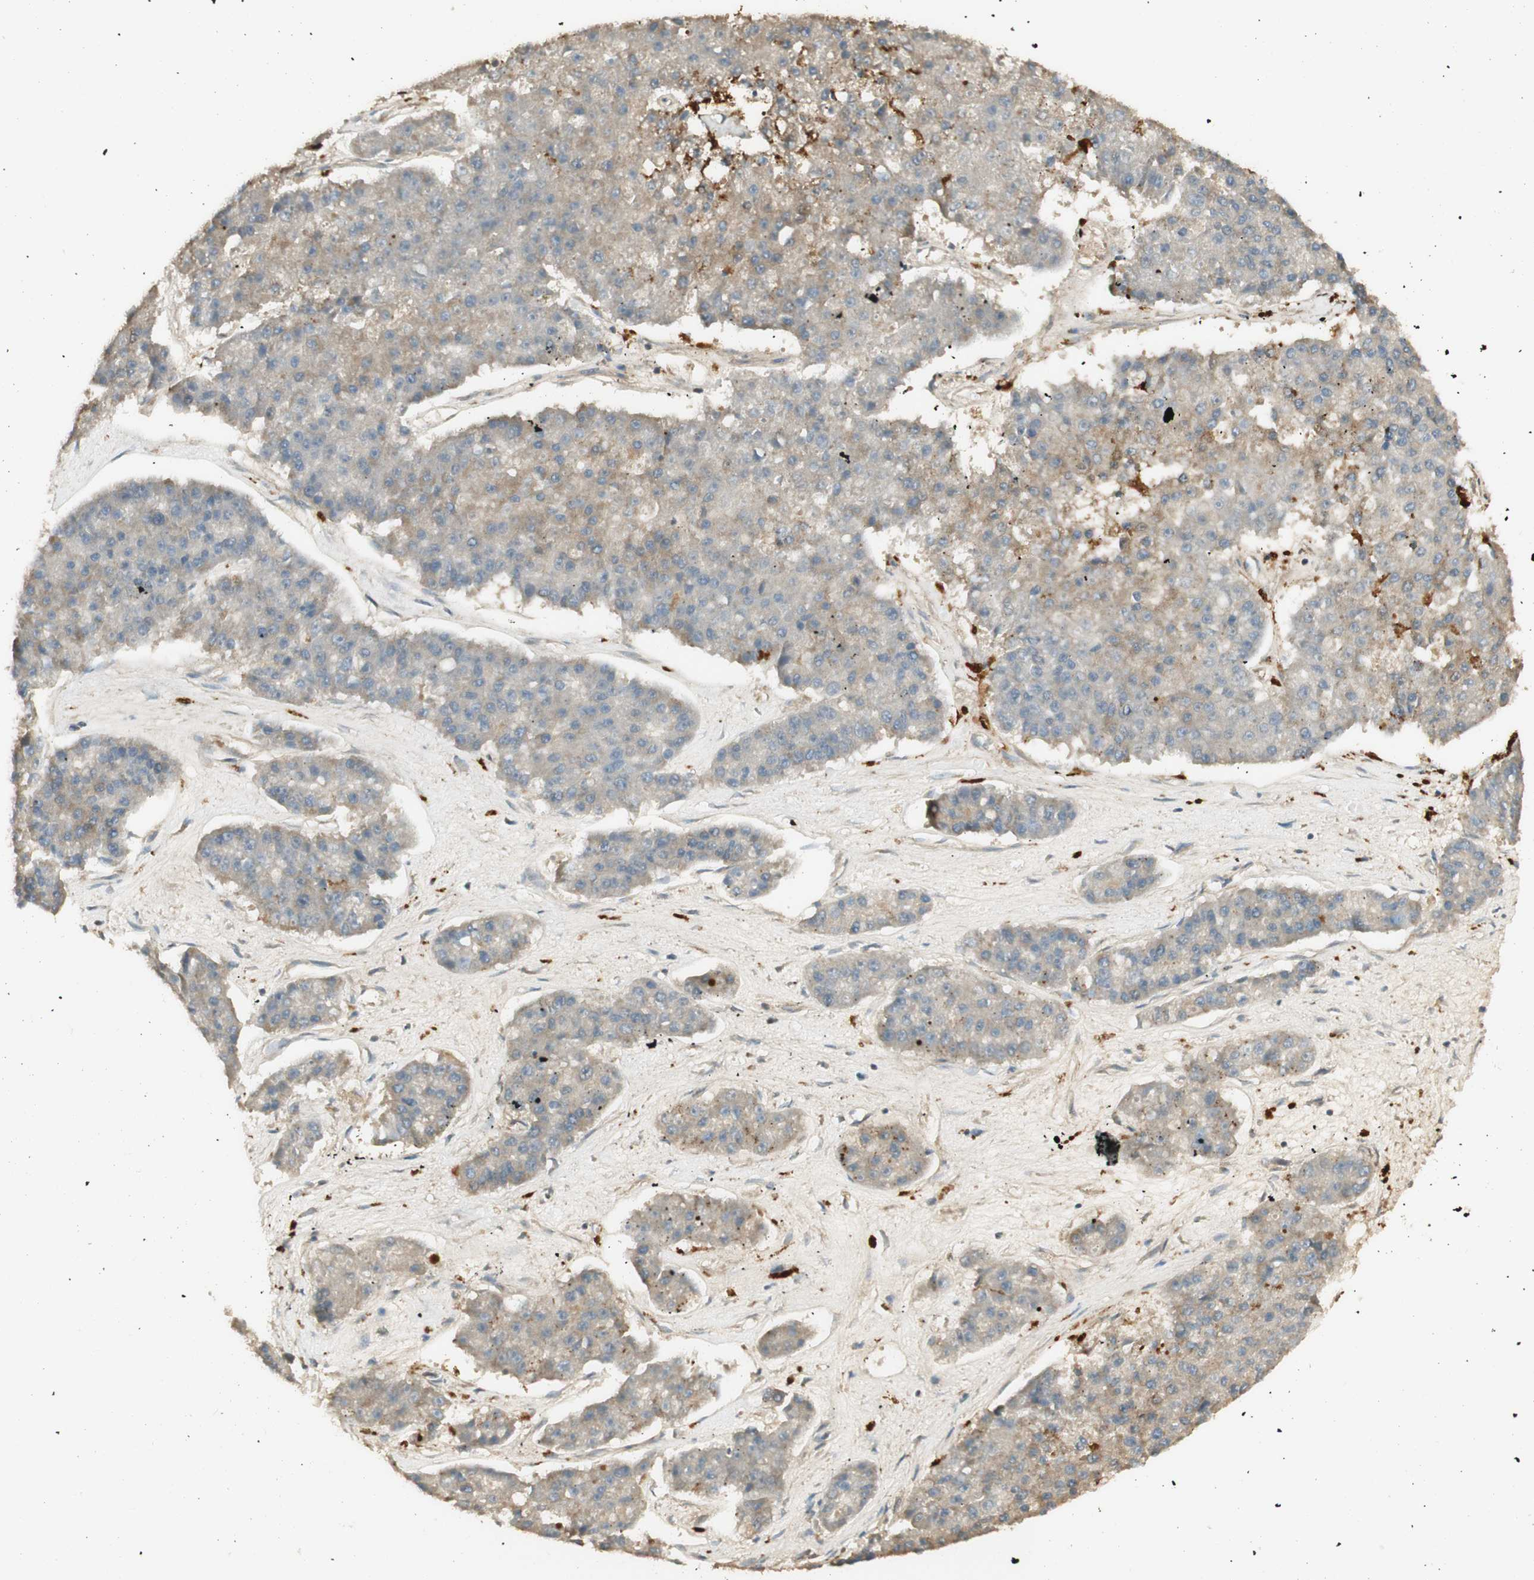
{"staining": {"intensity": "weak", "quantity": ">75%", "location": "cytoplasmic/membranous"}, "tissue": "pancreatic cancer", "cell_type": "Tumor cells", "image_type": "cancer", "snomed": [{"axis": "morphology", "description": "Adenocarcinoma, NOS"}, {"axis": "topography", "description": "Pancreas"}], "caption": "Protein expression analysis of human adenocarcinoma (pancreatic) reveals weak cytoplasmic/membranous positivity in approximately >75% of tumor cells.", "gene": "AGER", "patient": {"sex": "male", "age": 50}}